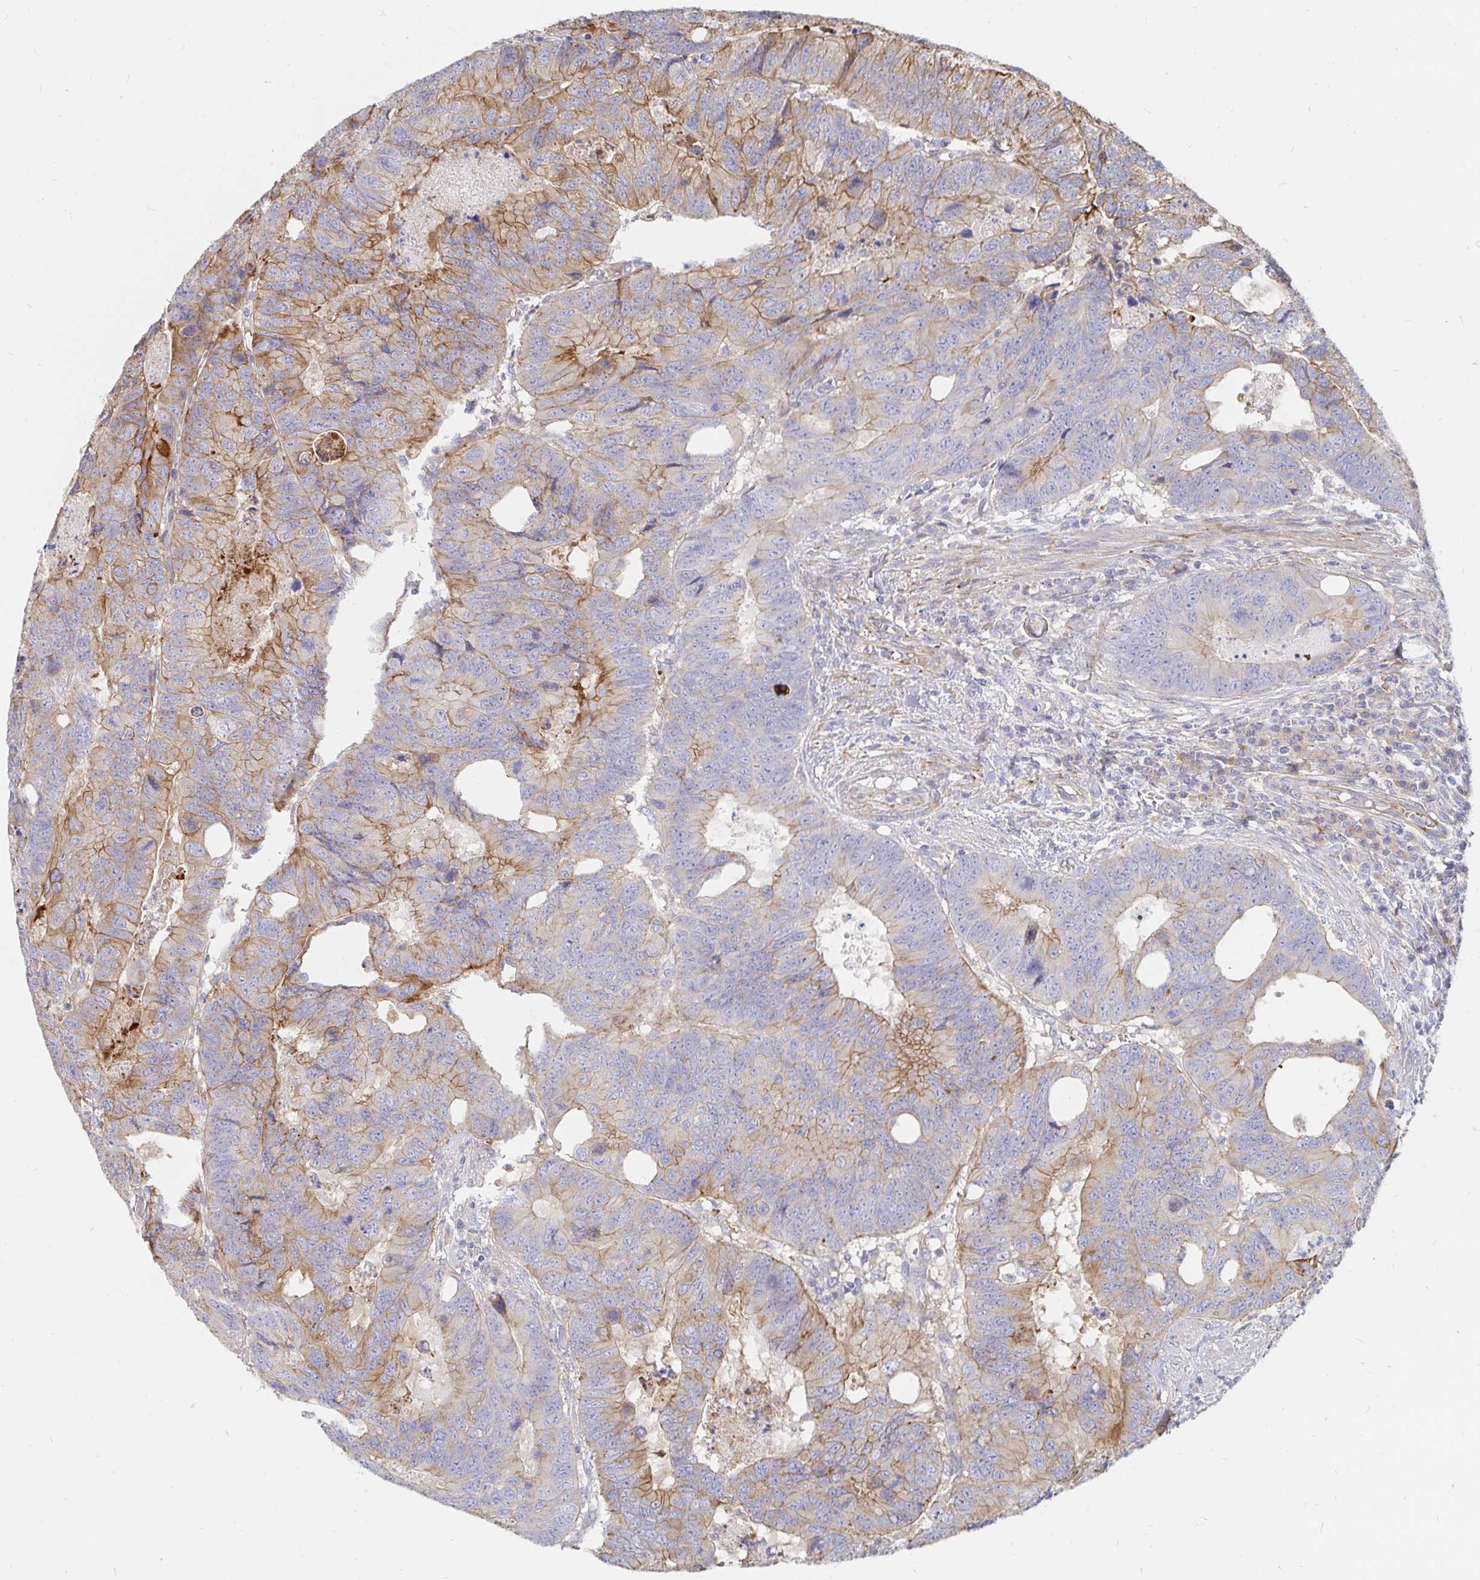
{"staining": {"intensity": "moderate", "quantity": "25%-75%", "location": "cytoplasmic/membranous"}, "tissue": "colorectal cancer", "cell_type": "Tumor cells", "image_type": "cancer", "snomed": [{"axis": "morphology", "description": "Adenocarcinoma, NOS"}, {"axis": "topography", "description": "Colon"}], "caption": "IHC (DAB) staining of colorectal cancer displays moderate cytoplasmic/membranous protein expression in approximately 25%-75% of tumor cells.", "gene": "KCTD19", "patient": {"sex": "male", "age": 62}}